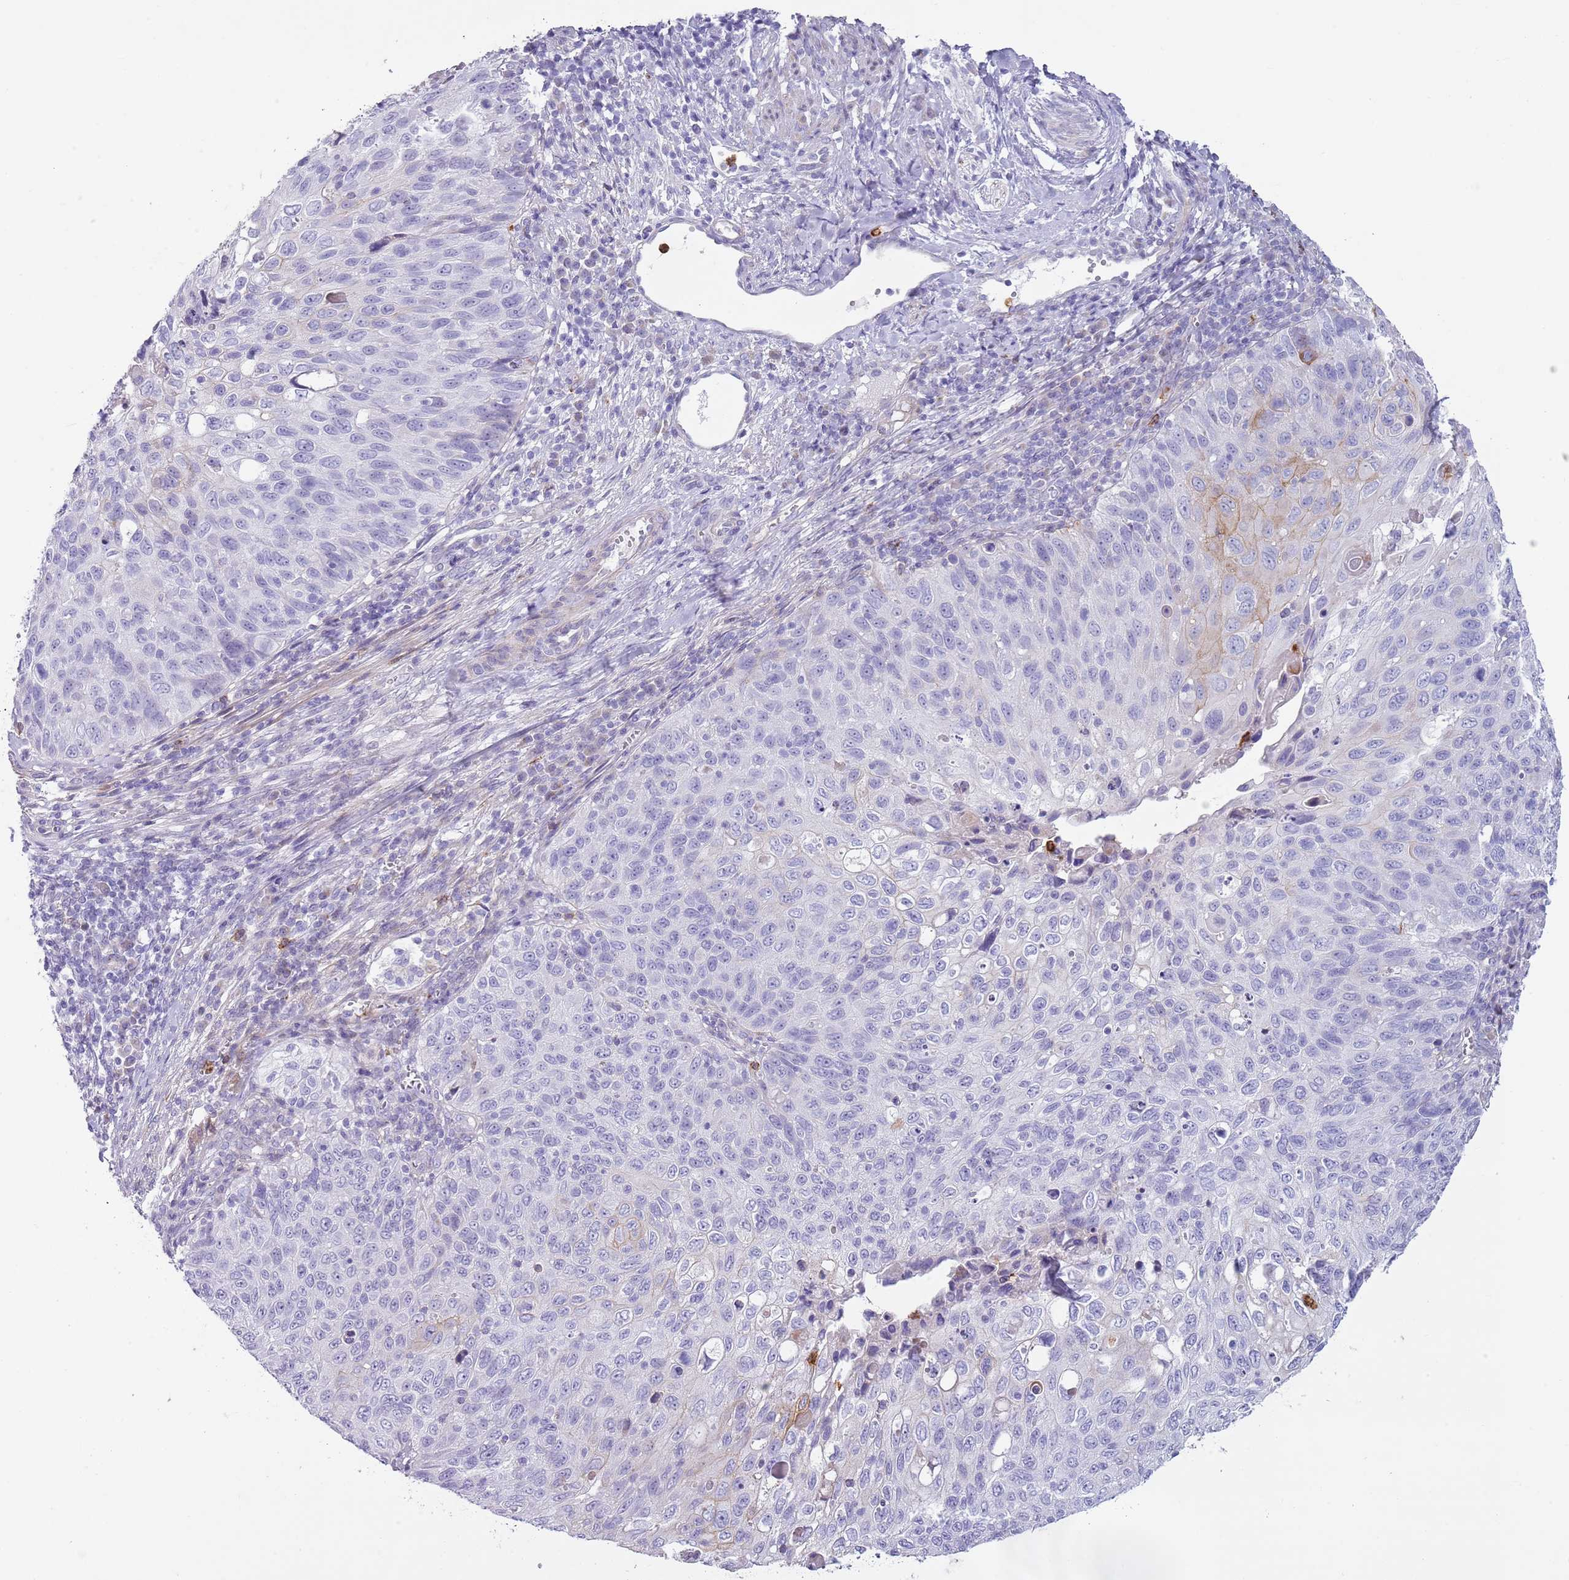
{"staining": {"intensity": "negative", "quantity": "none", "location": "none"}, "tissue": "cervical cancer", "cell_type": "Tumor cells", "image_type": "cancer", "snomed": [{"axis": "morphology", "description": "Squamous cell carcinoma, NOS"}, {"axis": "topography", "description": "Cervix"}], "caption": "Cervical cancer (squamous cell carcinoma) was stained to show a protein in brown. There is no significant staining in tumor cells.", "gene": "CD177", "patient": {"sex": "female", "age": 70}}